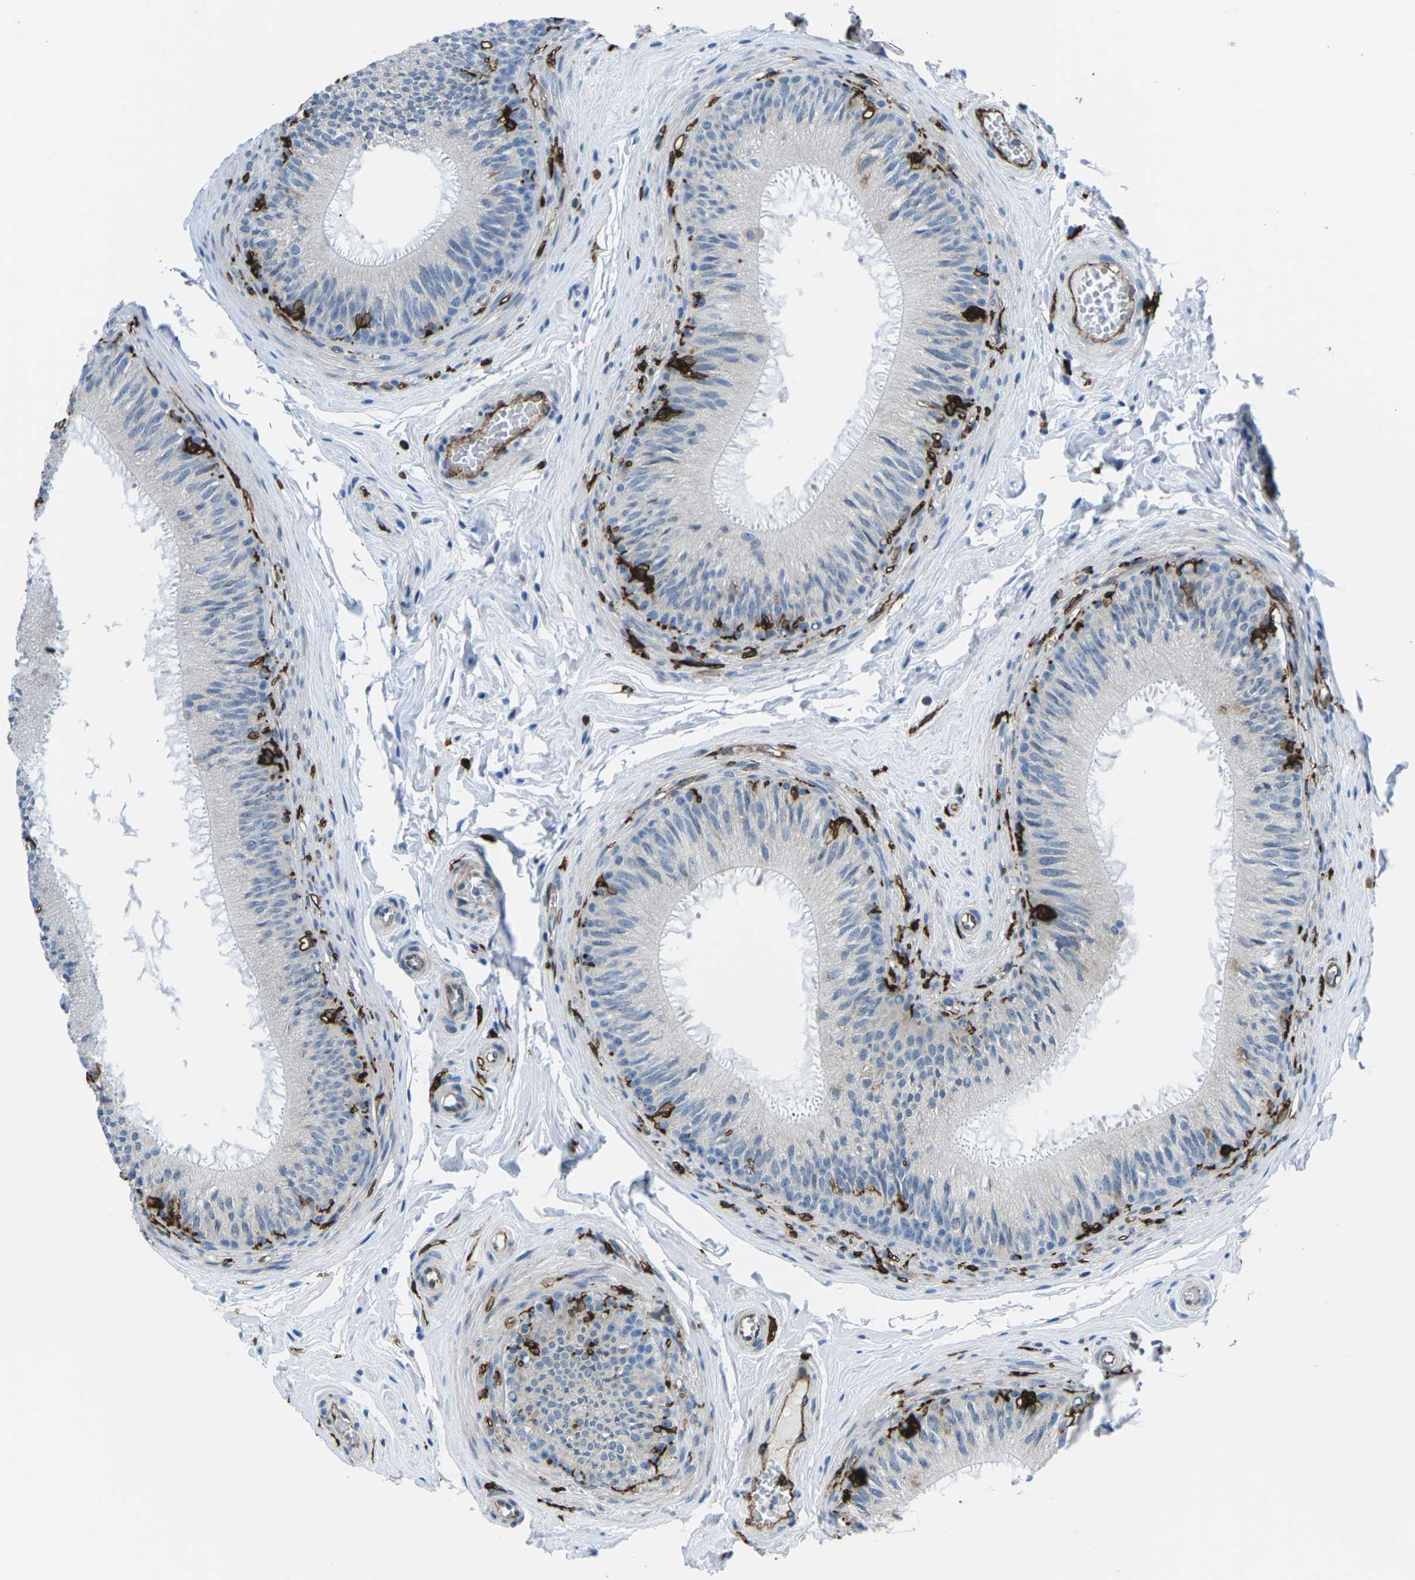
{"staining": {"intensity": "strong", "quantity": "<25%", "location": "cytoplasmic/membranous"}, "tissue": "epididymis", "cell_type": "Glandular cells", "image_type": "normal", "snomed": [{"axis": "morphology", "description": "Normal tissue, NOS"}, {"axis": "topography", "description": "Testis"}, {"axis": "topography", "description": "Epididymis"}], "caption": "A brown stain labels strong cytoplasmic/membranous staining of a protein in glandular cells of unremarkable human epididymis. (IHC, brightfield microscopy, high magnification).", "gene": "PTPN1", "patient": {"sex": "male", "age": 36}}